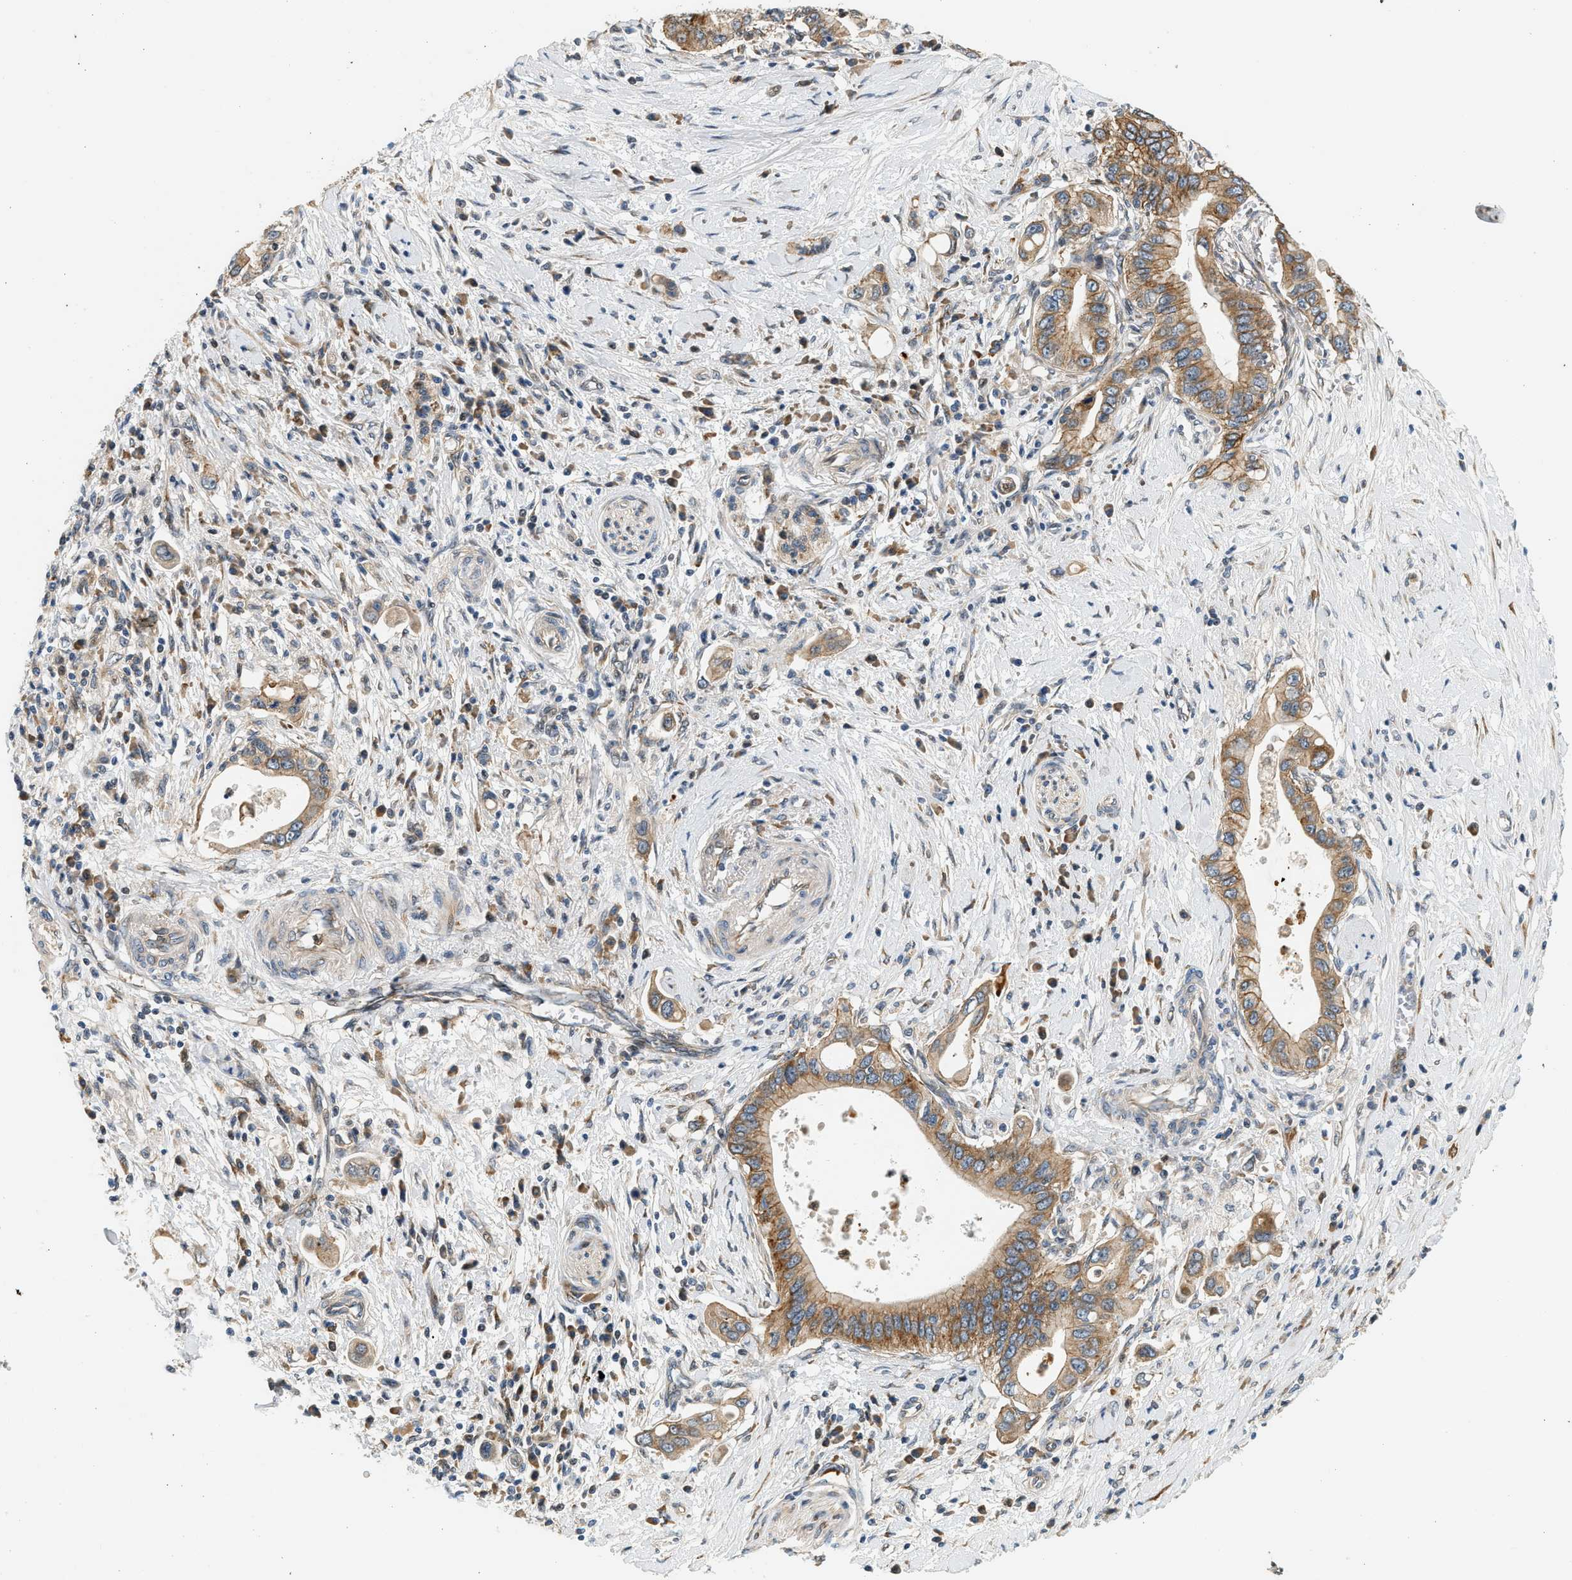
{"staining": {"intensity": "moderate", "quantity": ">75%", "location": "cytoplasmic/membranous"}, "tissue": "pancreatic cancer", "cell_type": "Tumor cells", "image_type": "cancer", "snomed": [{"axis": "morphology", "description": "Adenocarcinoma, NOS"}, {"axis": "topography", "description": "Pancreas"}], "caption": "The image exhibits staining of adenocarcinoma (pancreatic), revealing moderate cytoplasmic/membranous protein staining (brown color) within tumor cells.", "gene": "NRSN2", "patient": {"sex": "female", "age": 73}}